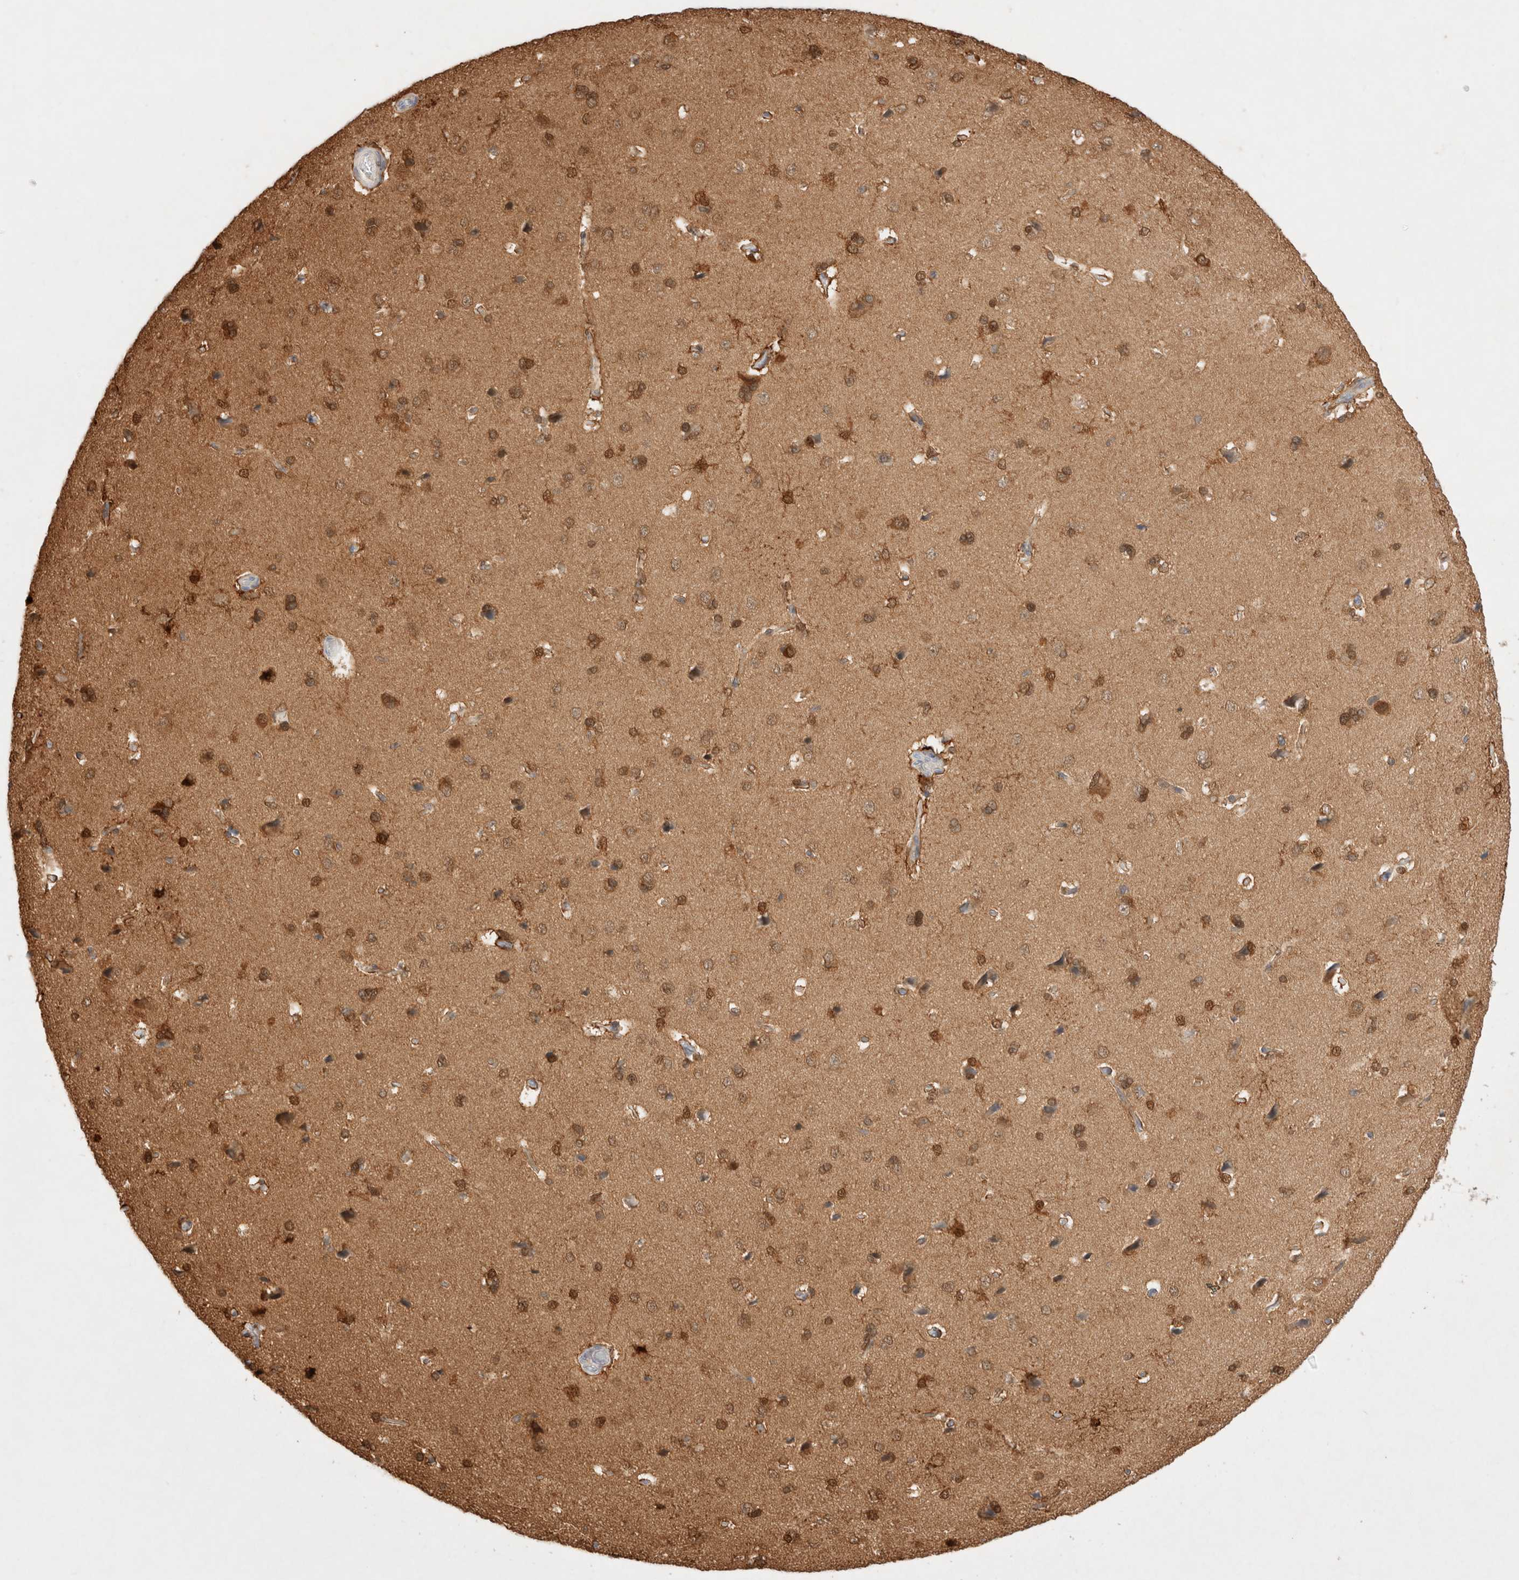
{"staining": {"intensity": "moderate", "quantity": ">75%", "location": "cytoplasmic/membranous"}, "tissue": "cerebral cortex", "cell_type": "Endothelial cells", "image_type": "normal", "snomed": [{"axis": "morphology", "description": "Normal tissue, NOS"}, {"axis": "topography", "description": "Cerebral cortex"}], "caption": "Protein staining of normal cerebral cortex displays moderate cytoplasmic/membranous positivity in about >75% of endothelial cells. The staining was performed using DAB, with brown indicating positive protein expression. Nuclei are stained blue with hematoxylin.", "gene": "STARD10", "patient": {"sex": "male", "age": 62}}